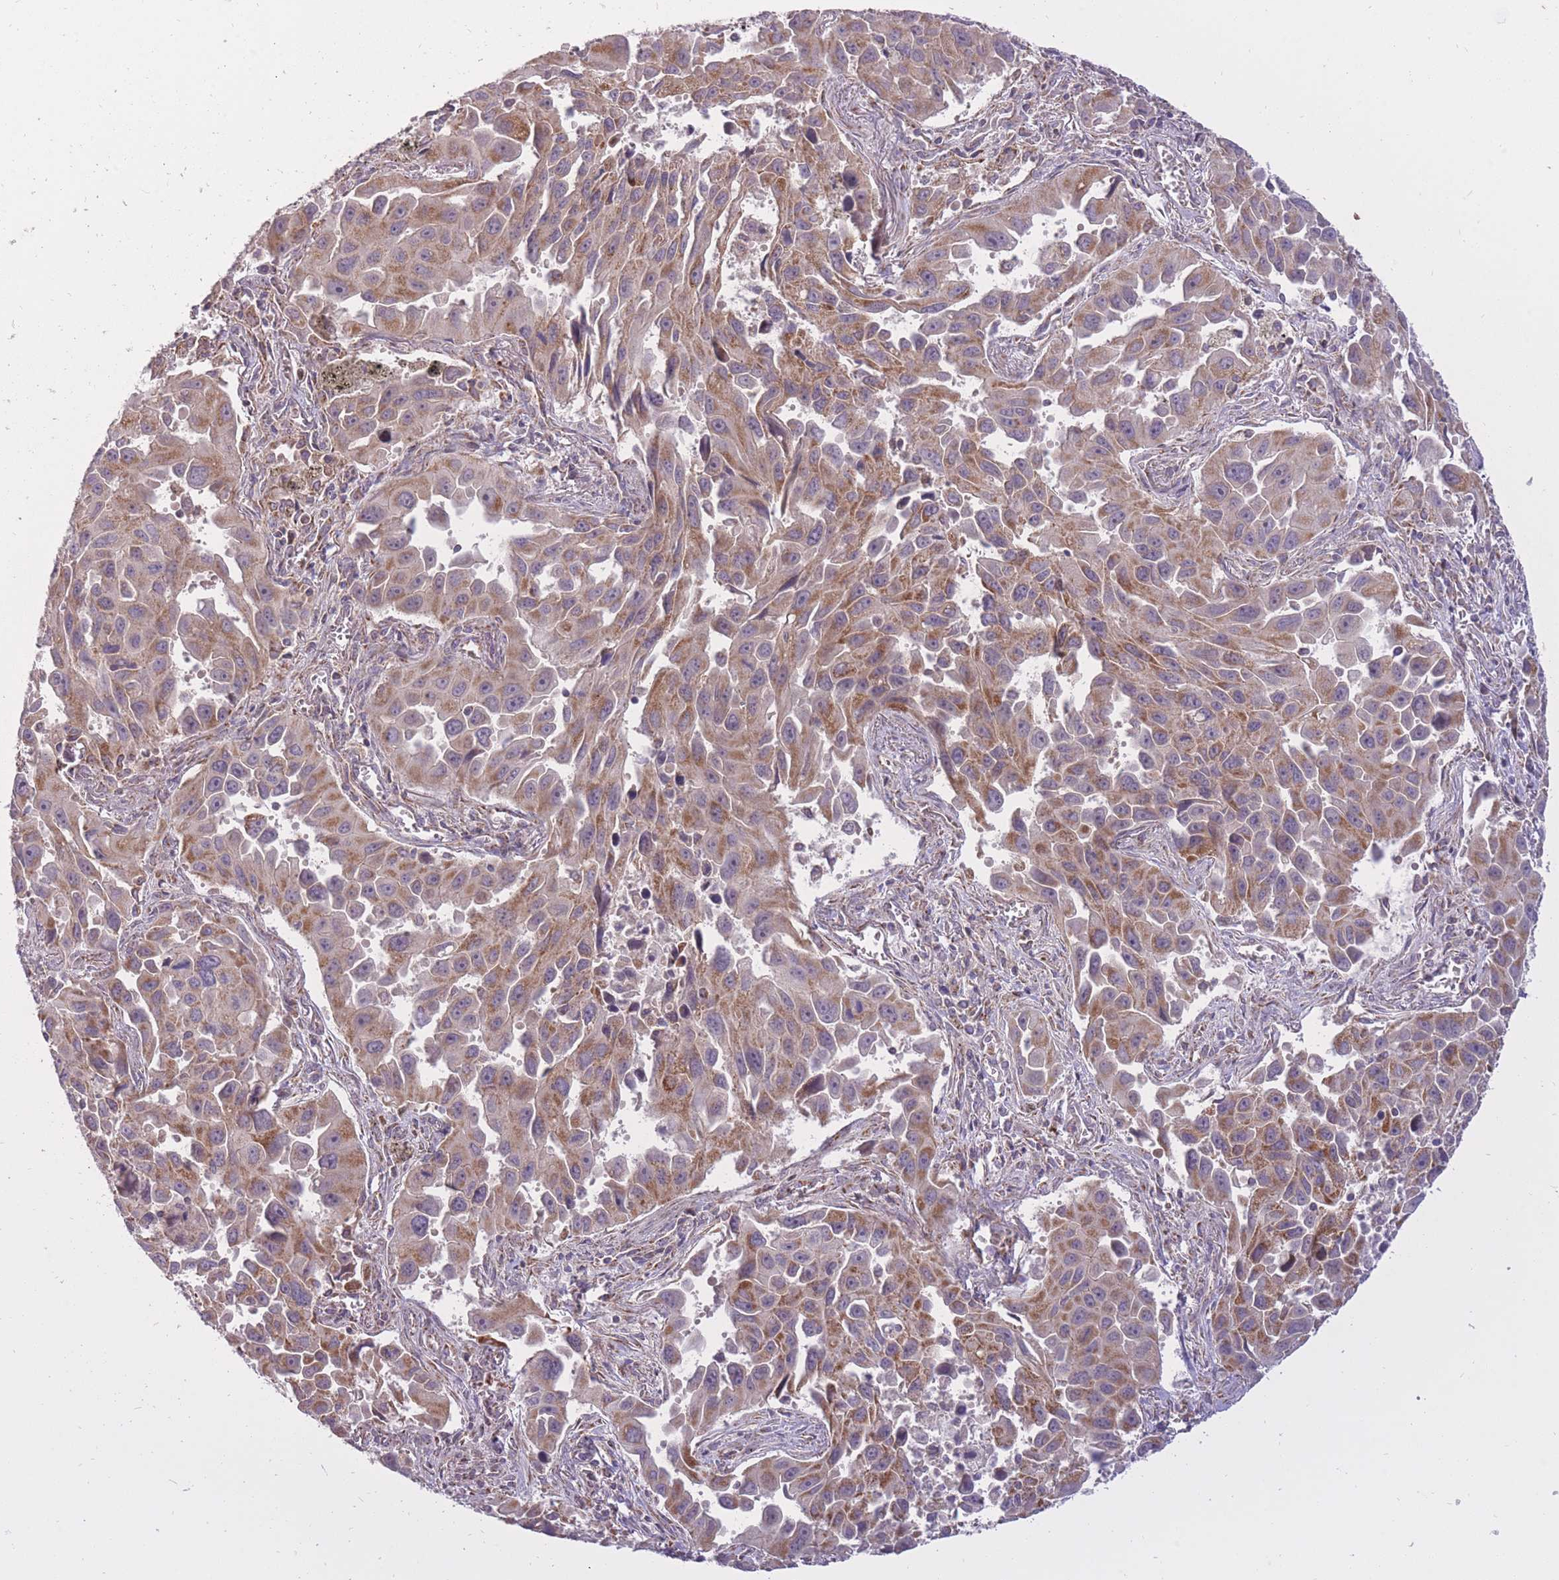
{"staining": {"intensity": "moderate", "quantity": ">75%", "location": "cytoplasmic/membranous"}, "tissue": "lung cancer", "cell_type": "Tumor cells", "image_type": "cancer", "snomed": [{"axis": "morphology", "description": "Adenocarcinoma, NOS"}, {"axis": "topography", "description": "Lung"}], "caption": "Moderate cytoplasmic/membranous positivity is identified in about >75% of tumor cells in lung cancer (adenocarcinoma). The staining was performed using DAB (3,3'-diaminobenzidine), with brown indicating positive protein expression. Nuclei are stained blue with hematoxylin.", "gene": "LIN7C", "patient": {"sex": "male", "age": 66}}